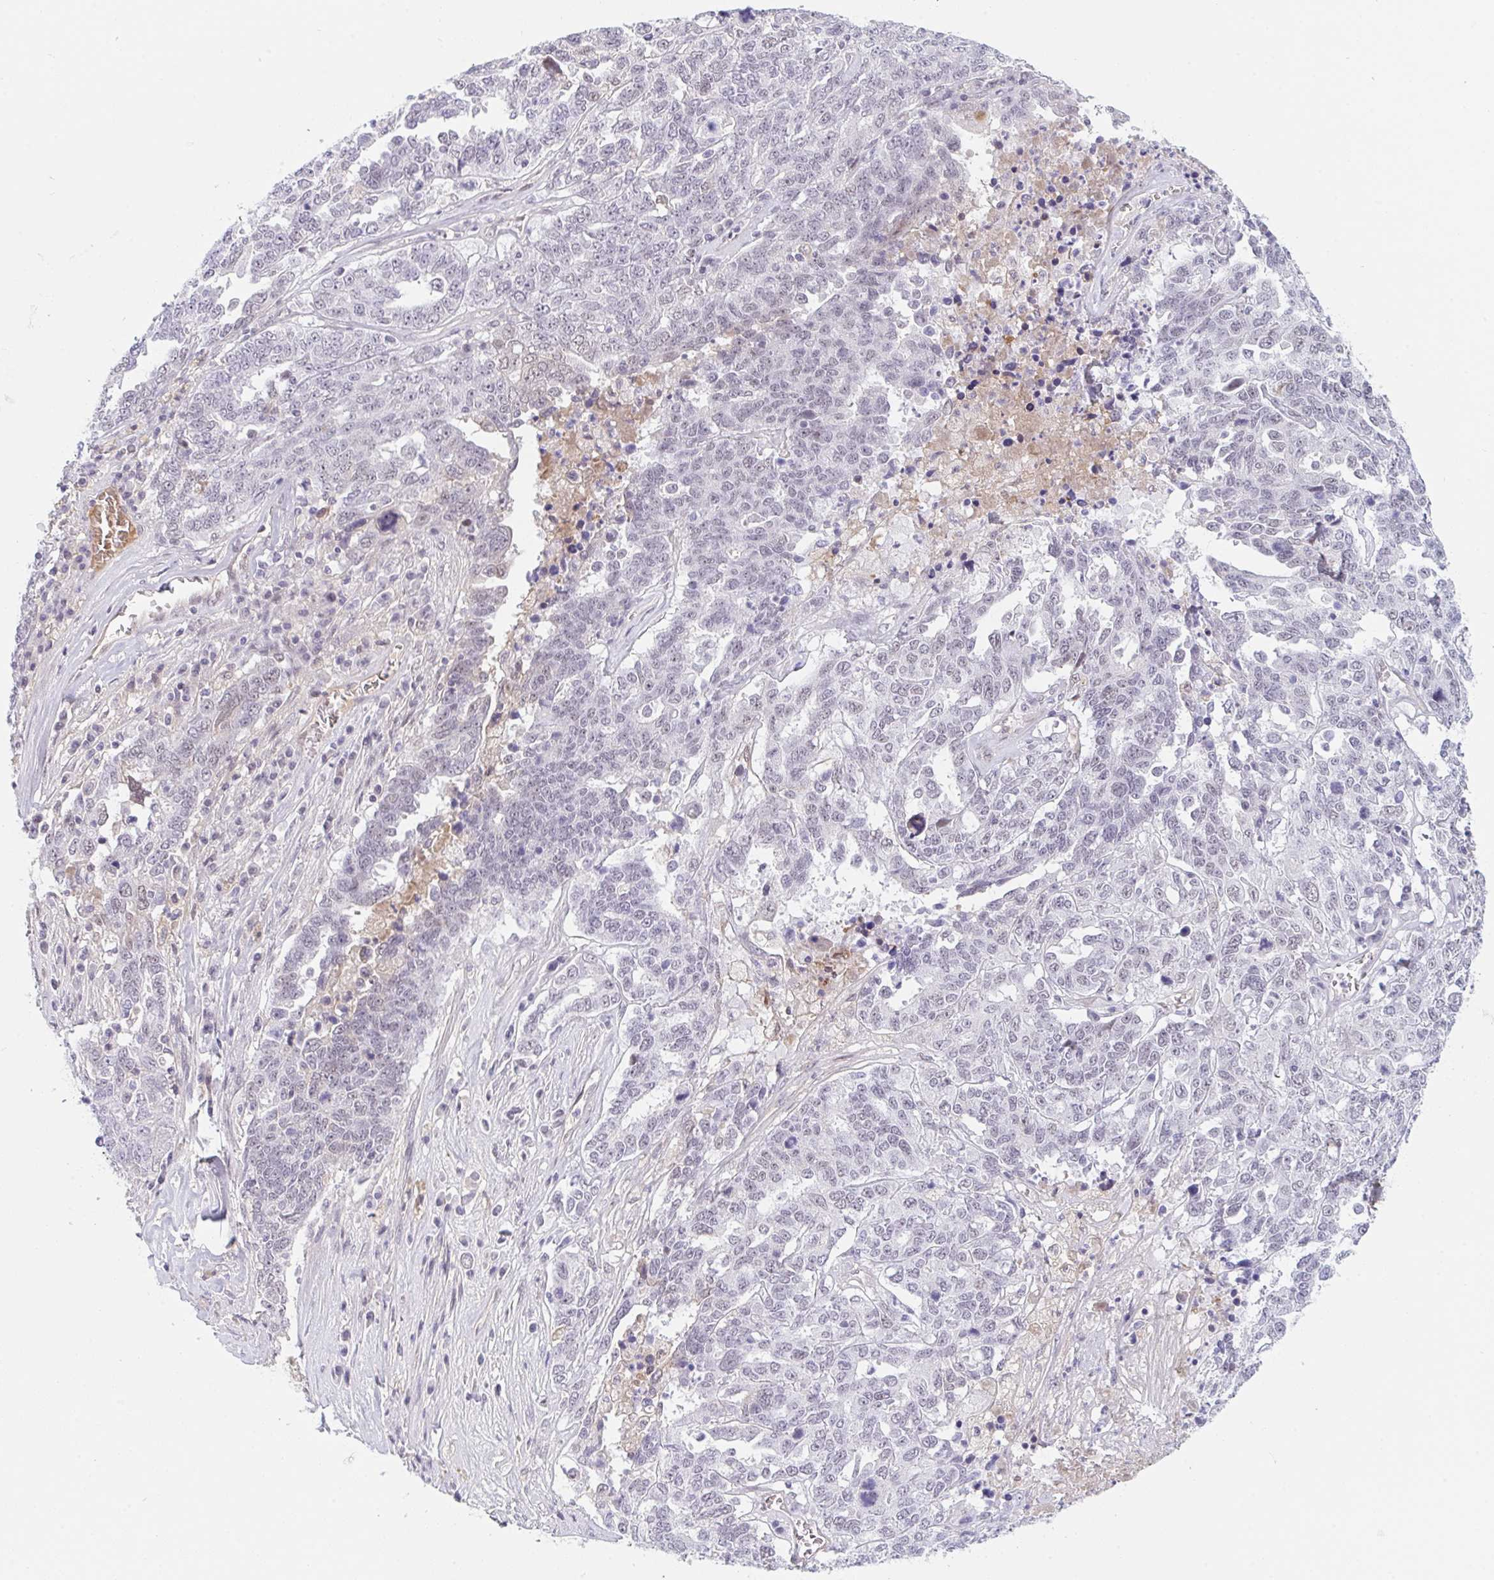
{"staining": {"intensity": "weak", "quantity": "<25%", "location": "nuclear"}, "tissue": "ovarian cancer", "cell_type": "Tumor cells", "image_type": "cancer", "snomed": [{"axis": "morphology", "description": "Carcinoma, endometroid"}, {"axis": "topography", "description": "Ovary"}], "caption": "The photomicrograph displays no staining of tumor cells in endometroid carcinoma (ovarian). (DAB immunohistochemistry visualized using brightfield microscopy, high magnification).", "gene": "DSCAML1", "patient": {"sex": "female", "age": 62}}